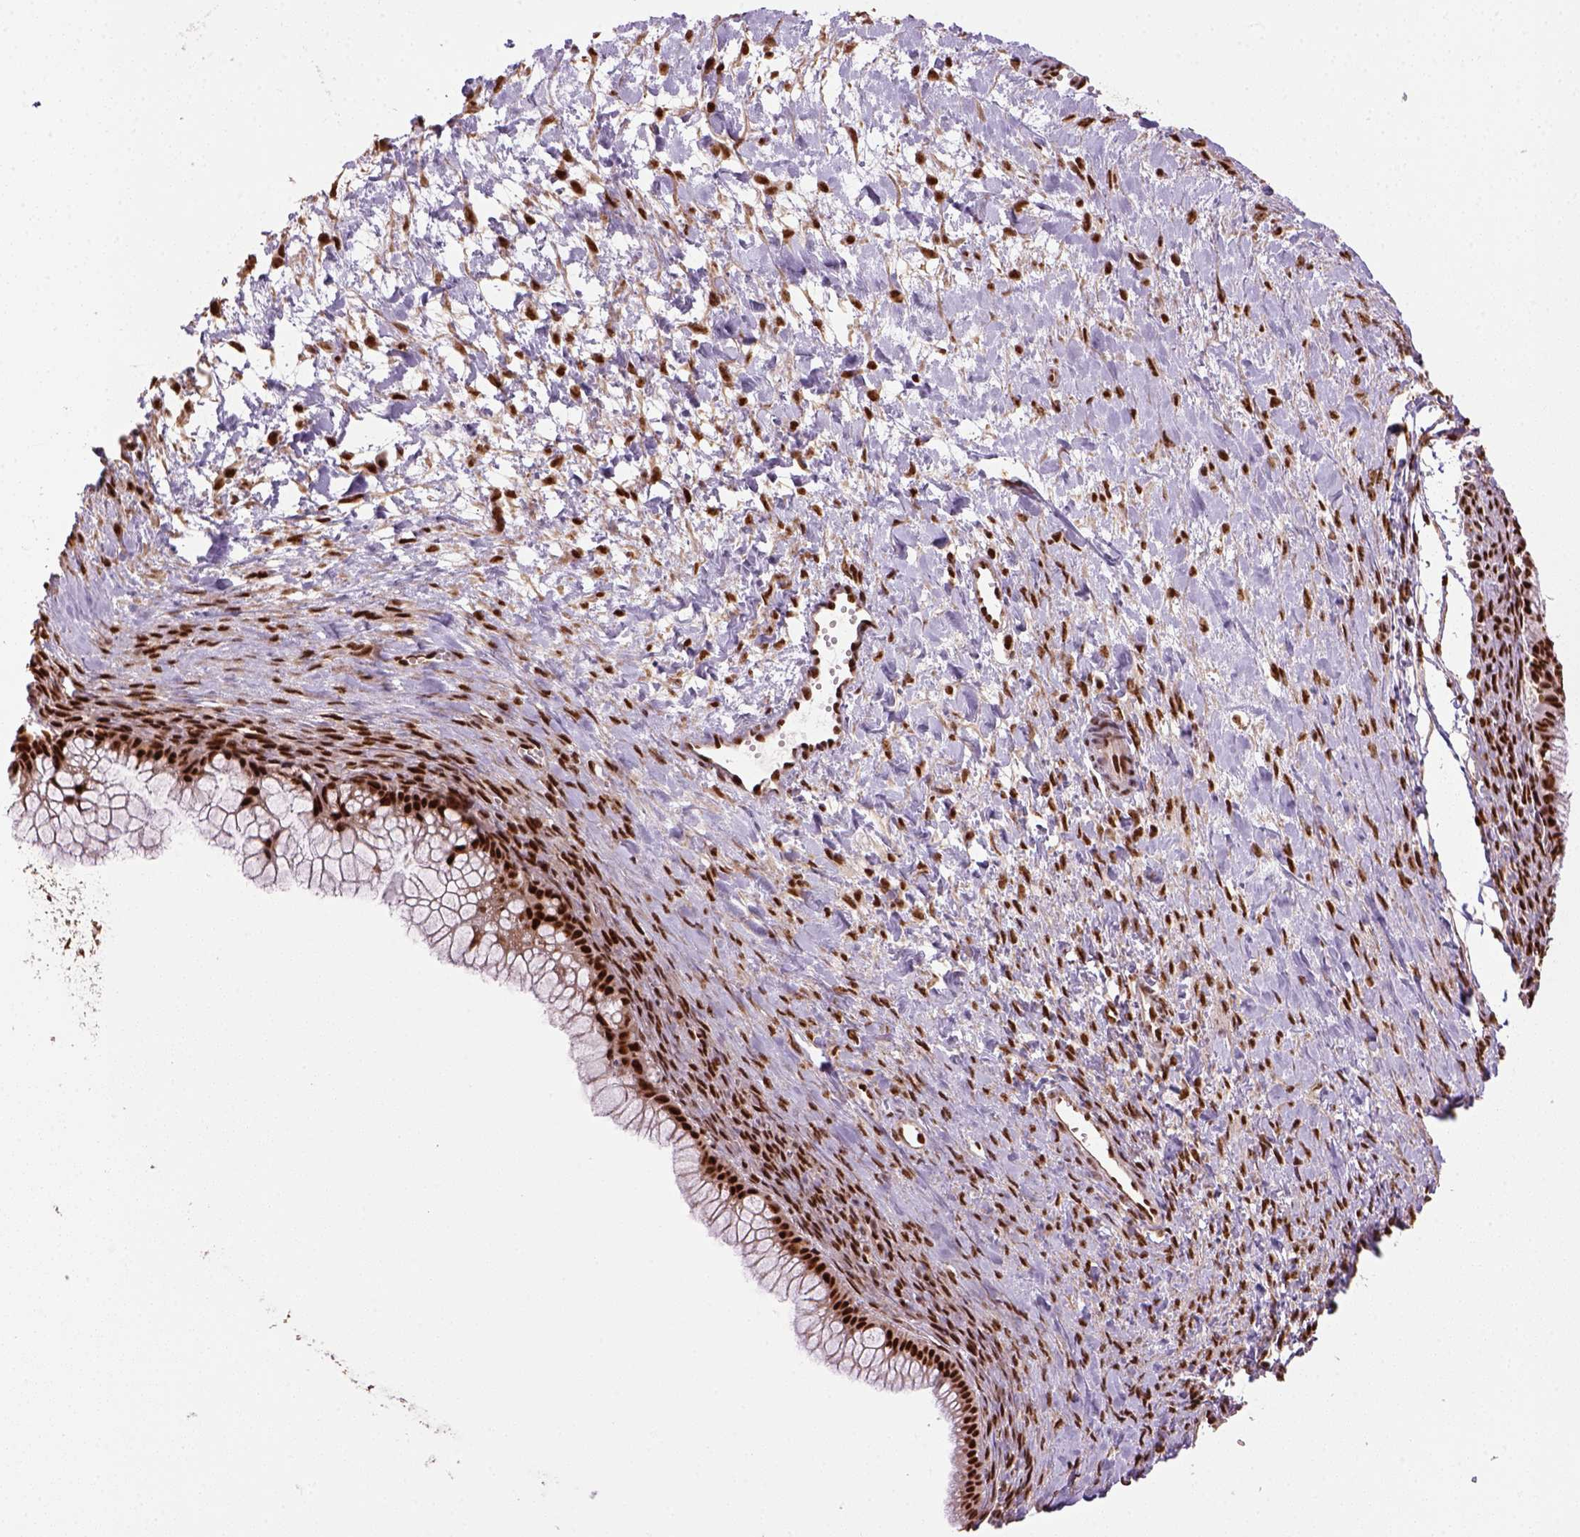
{"staining": {"intensity": "strong", "quantity": ">75%", "location": "nuclear"}, "tissue": "ovarian cancer", "cell_type": "Tumor cells", "image_type": "cancer", "snomed": [{"axis": "morphology", "description": "Cystadenocarcinoma, mucinous, NOS"}, {"axis": "topography", "description": "Ovary"}], "caption": "Protein expression by IHC displays strong nuclear staining in approximately >75% of tumor cells in ovarian mucinous cystadenocarcinoma.", "gene": "CCAR1", "patient": {"sex": "female", "age": 41}}